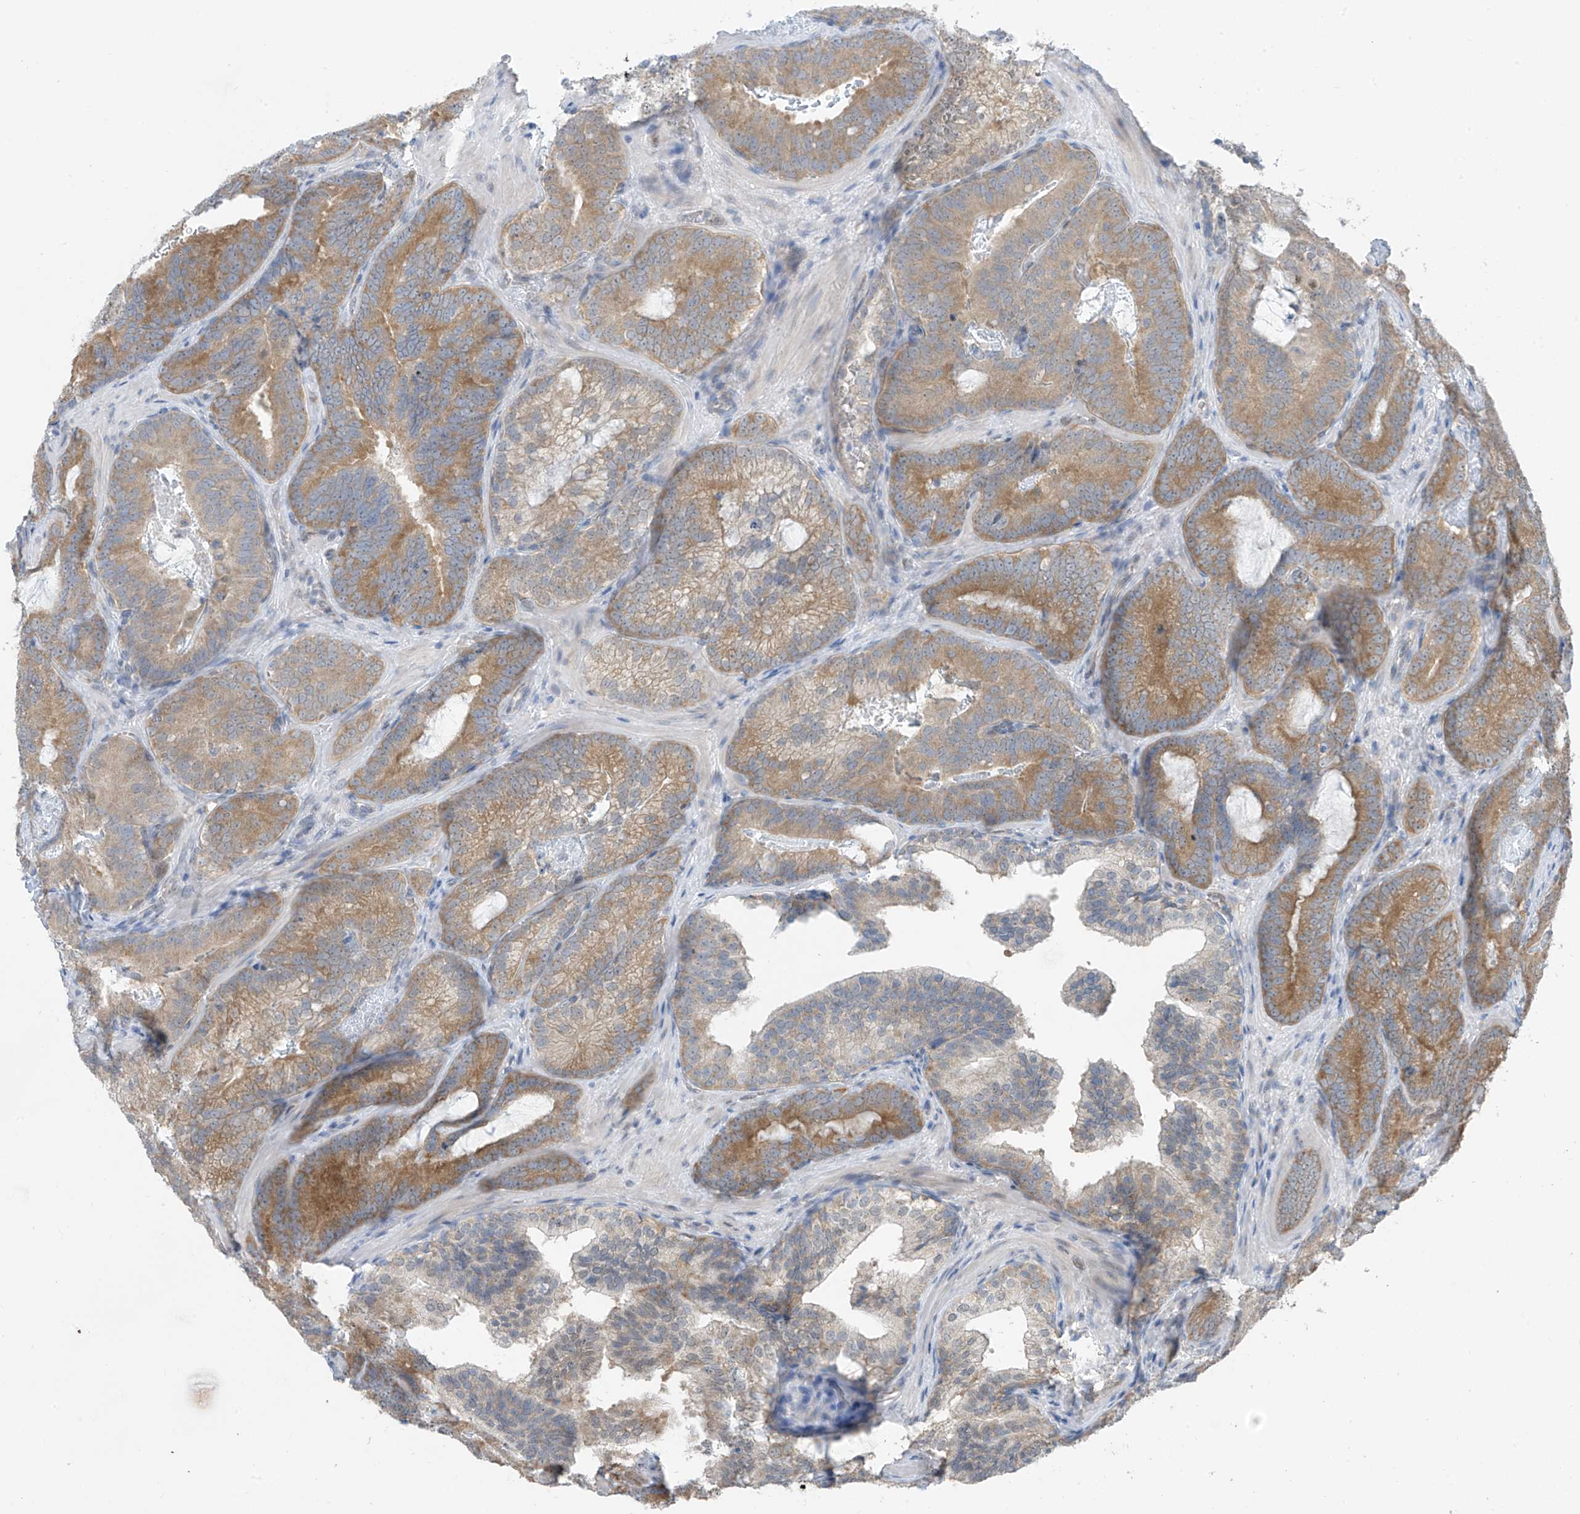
{"staining": {"intensity": "moderate", "quantity": "25%-75%", "location": "cytoplasmic/membranous"}, "tissue": "prostate cancer", "cell_type": "Tumor cells", "image_type": "cancer", "snomed": [{"axis": "morphology", "description": "Adenocarcinoma, High grade"}, {"axis": "topography", "description": "Prostate"}], "caption": "A high-resolution micrograph shows immunohistochemistry (IHC) staining of adenocarcinoma (high-grade) (prostate), which exhibits moderate cytoplasmic/membranous positivity in about 25%-75% of tumor cells.", "gene": "RPL4", "patient": {"sex": "male", "age": 66}}